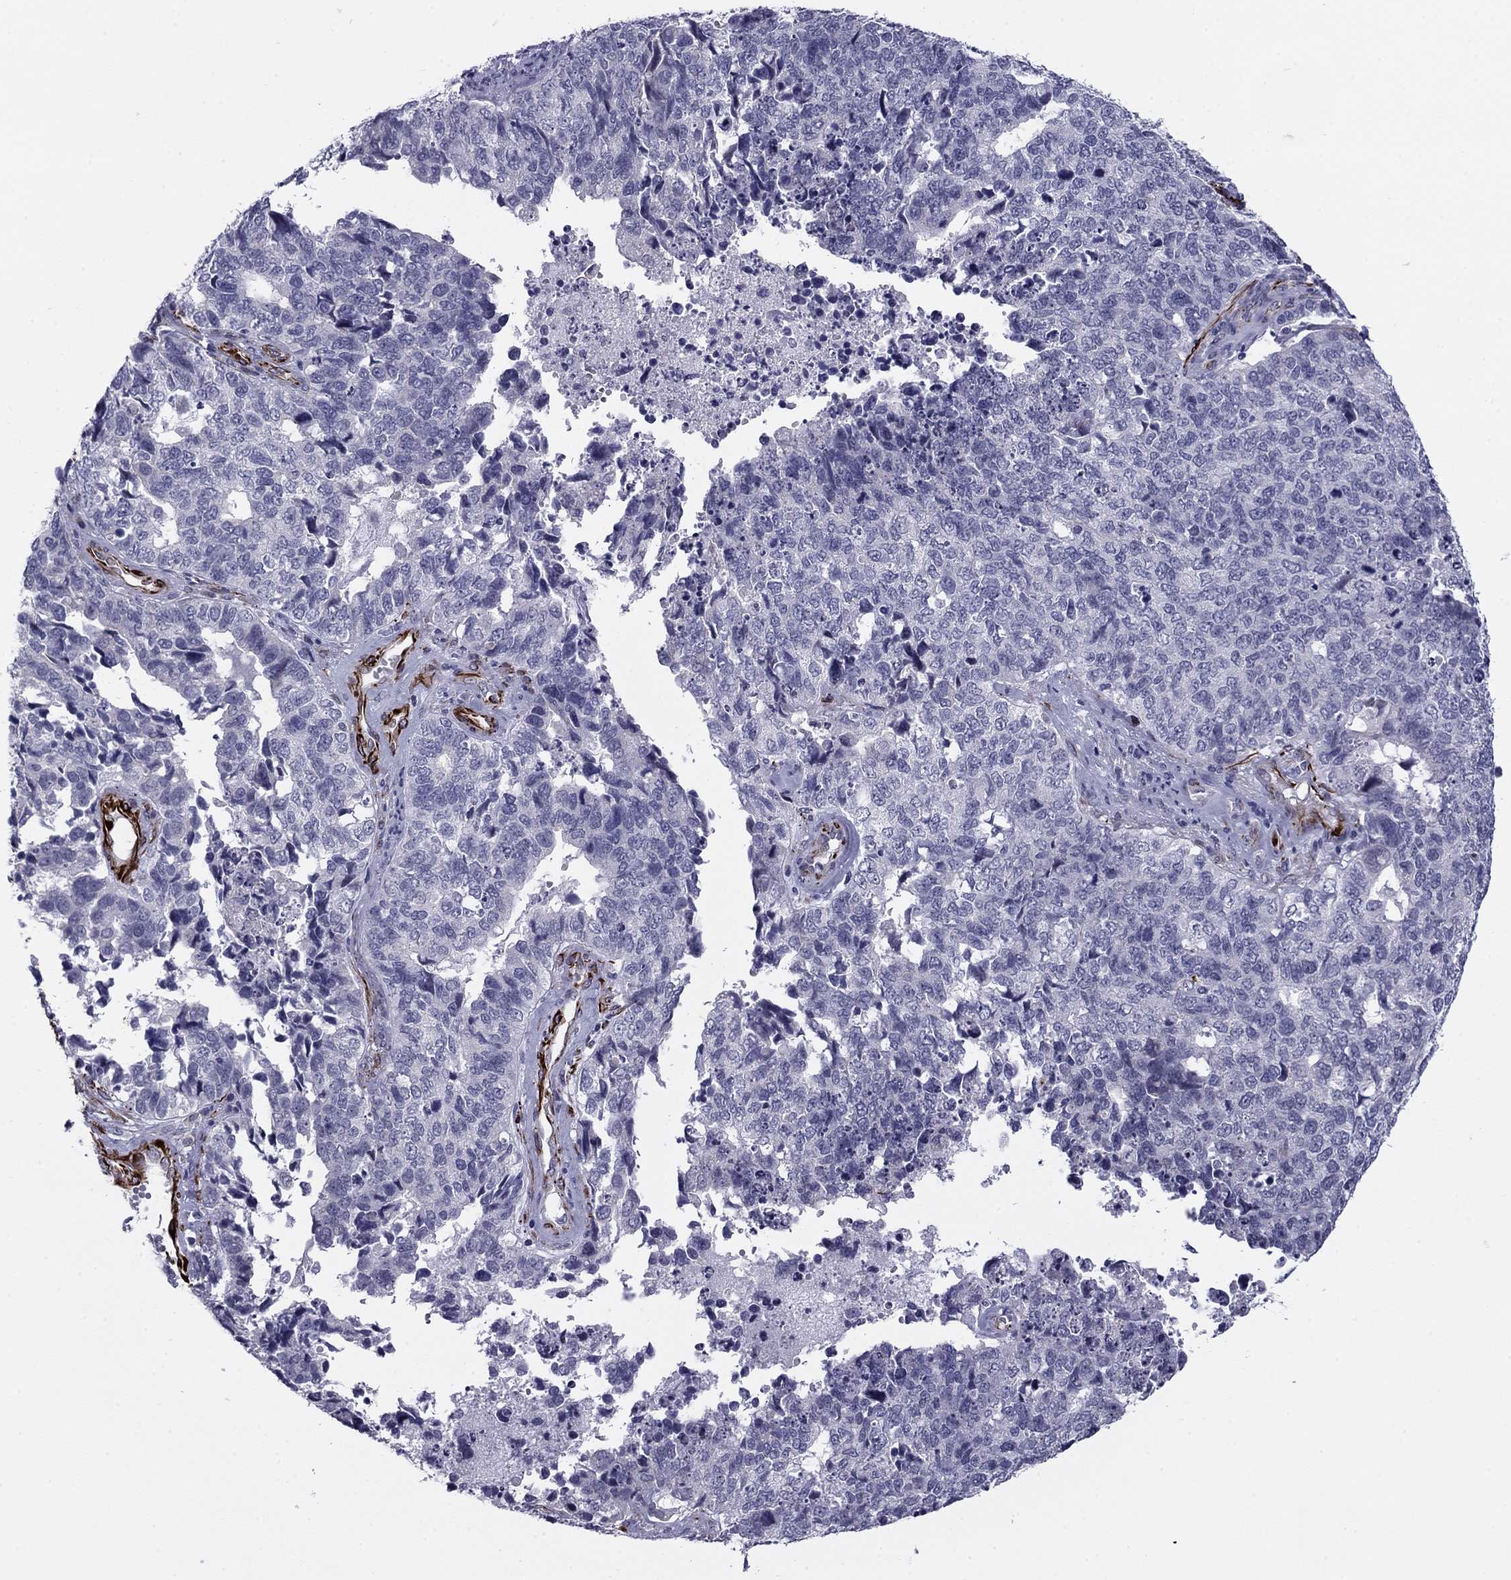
{"staining": {"intensity": "negative", "quantity": "none", "location": "none"}, "tissue": "cervical cancer", "cell_type": "Tumor cells", "image_type": "cancer", "snomed": [{"axis": "morphology", "description": "Squamous cell carcinoma, NOS"}, {"axis": "topography", "description": "Cervix"}], "caption": "Micrograph shows no significant protein positivity in tumor cells of cervical cancer (squamous cell carcinoma).", "gene": "ANKS4B", "patient": {"sex": "female", "age": 63}}